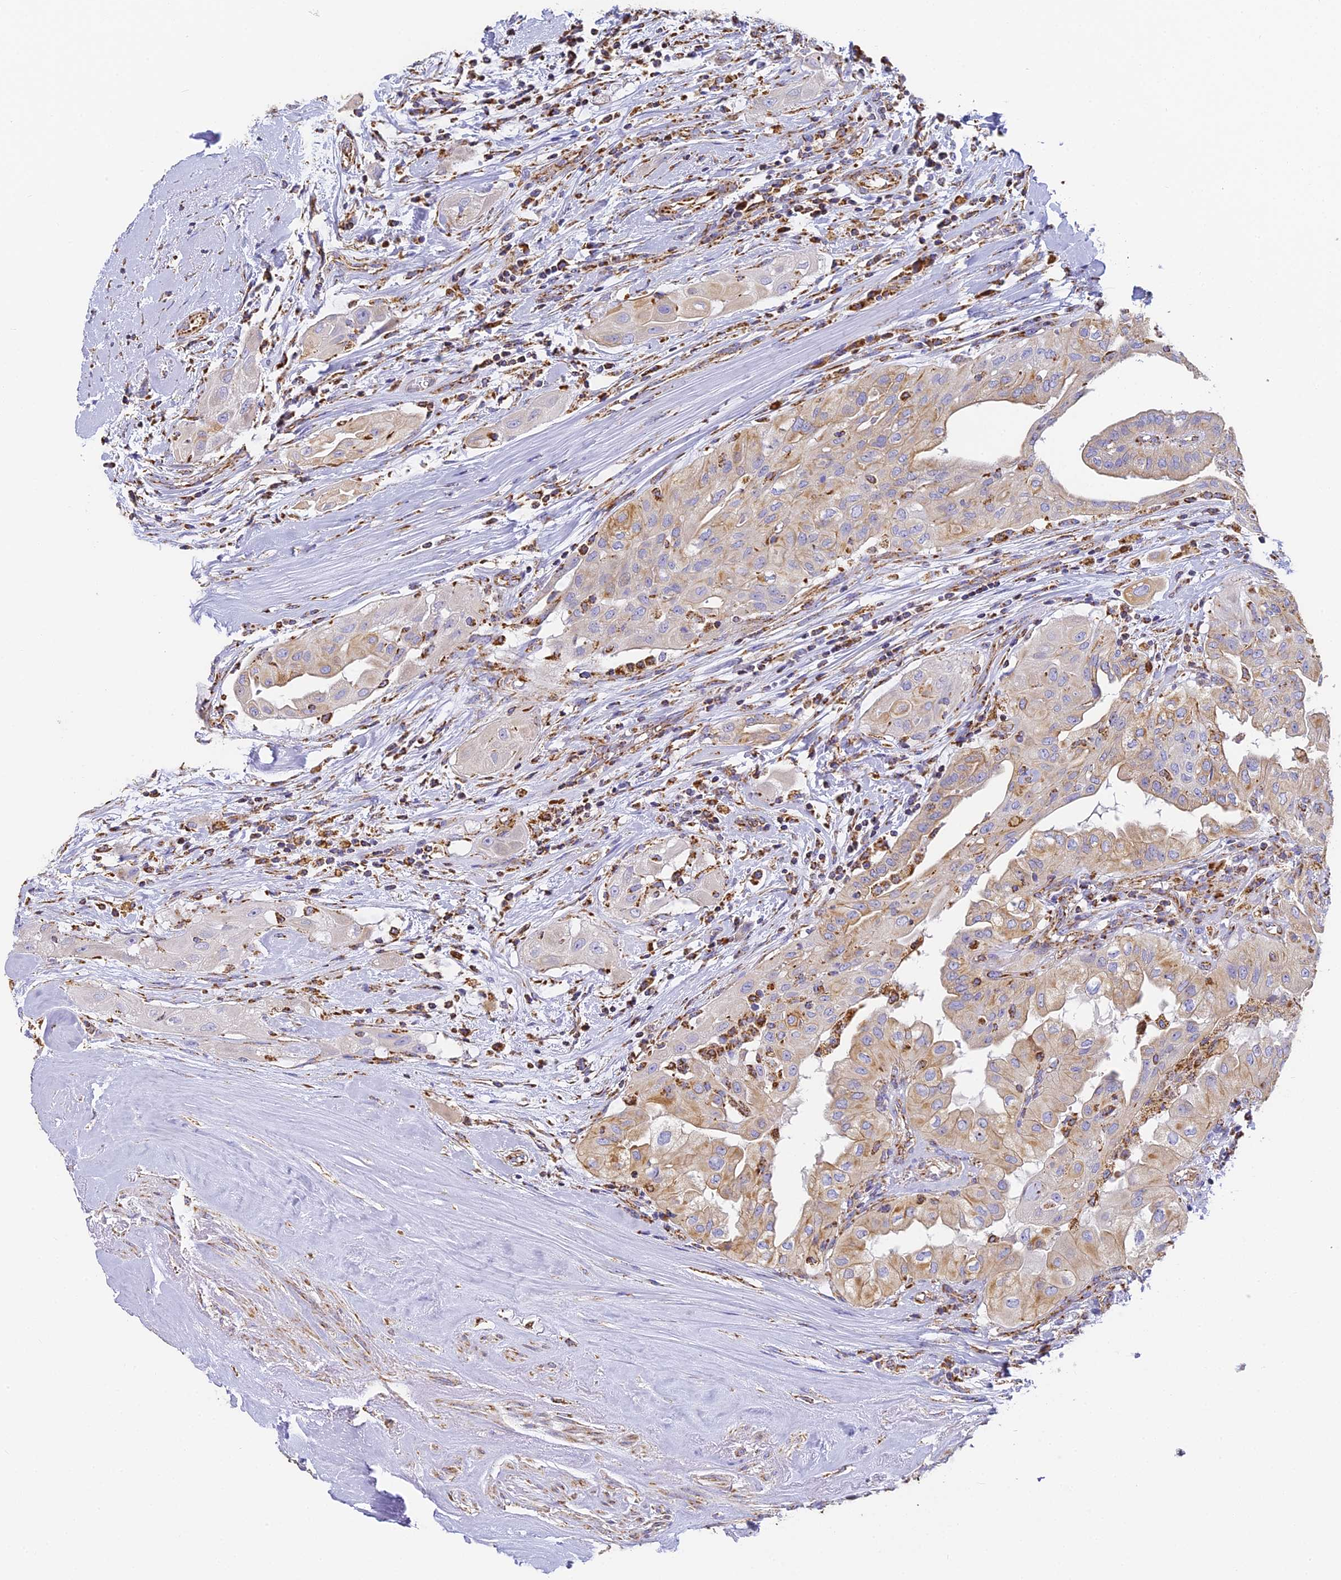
{"staining": {"intensity": "weak", "quantity": "25%-75%", "location": "cytoplasmic/membranous"}, "tissue": "thyroid cancer", "cell_type": "Tumor cells", "image_type": "cancer", "snomed": [{"axis": "morphology", "description": "Papillary adenocarcinoma, NOS"}, {"axis": "topography", "description": "Thyroid gland"}], "caption": "There is low levels of weak cytoplasmic/membranous expression in tumor cells of thyroid cancer (papillary adenocarcinoma), as demonstrated by immunohistochemical staining (brown color).", "gene": "COX6C", "patient": {"sex": "female", "age": 59}}